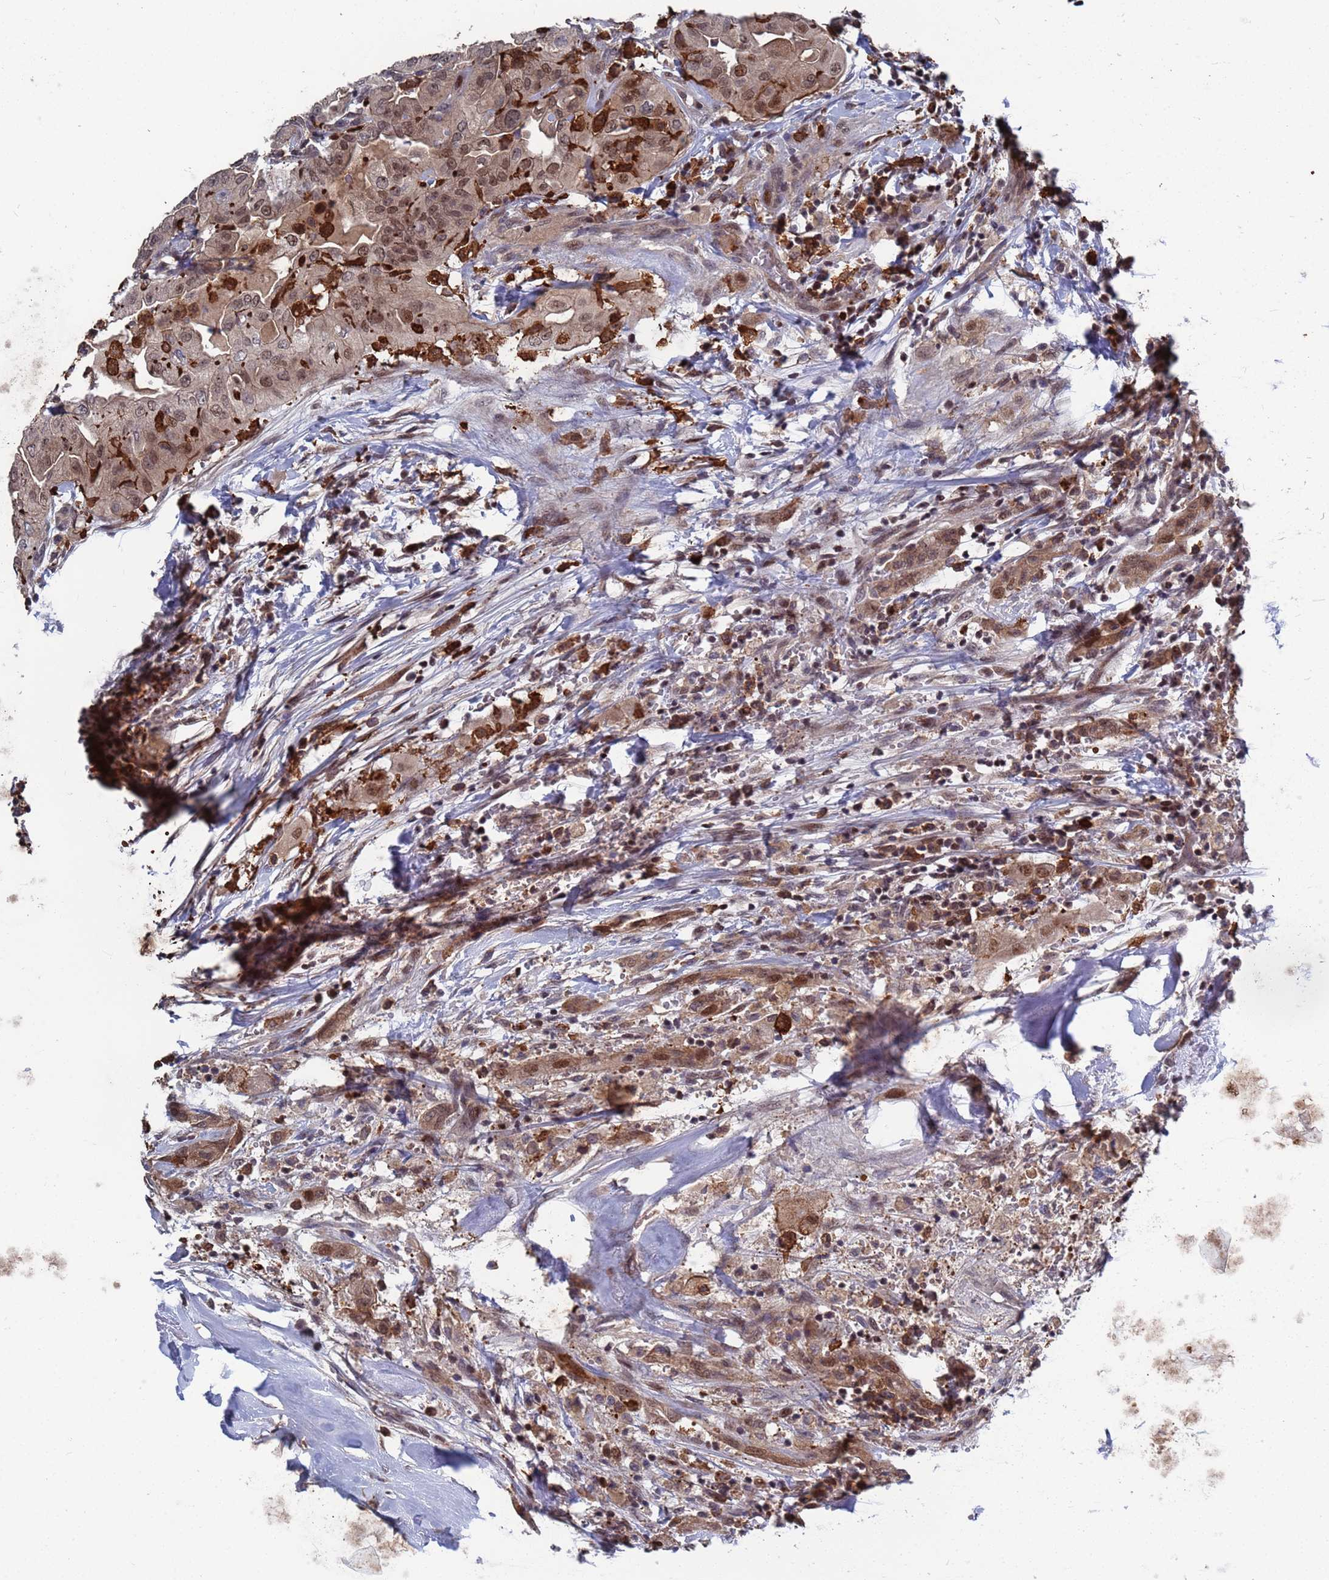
{"staining": {"intensity": "moderate", "quantity": ">75%", "location": "cytoplasmic/membranous,nuclear"}, "tissue": "thyroid cancer", "cell_type": "Tumor cells", "image_type": "cancer", "snomed": [{"axis": "morphology", "description": "Papillary adenocarcinoma, NOS"}, {"axis": "topography", "description": "Thyroid gland"}], "caption": "A brown stain labels moderate cytoplasmic/membranous and nuclear staining of a protein in thyroid cancer (papillary adenocarcinoma) tumor cells.", "gene": "TMBIM6", "patient": {"sex": "female", "age": 59}}